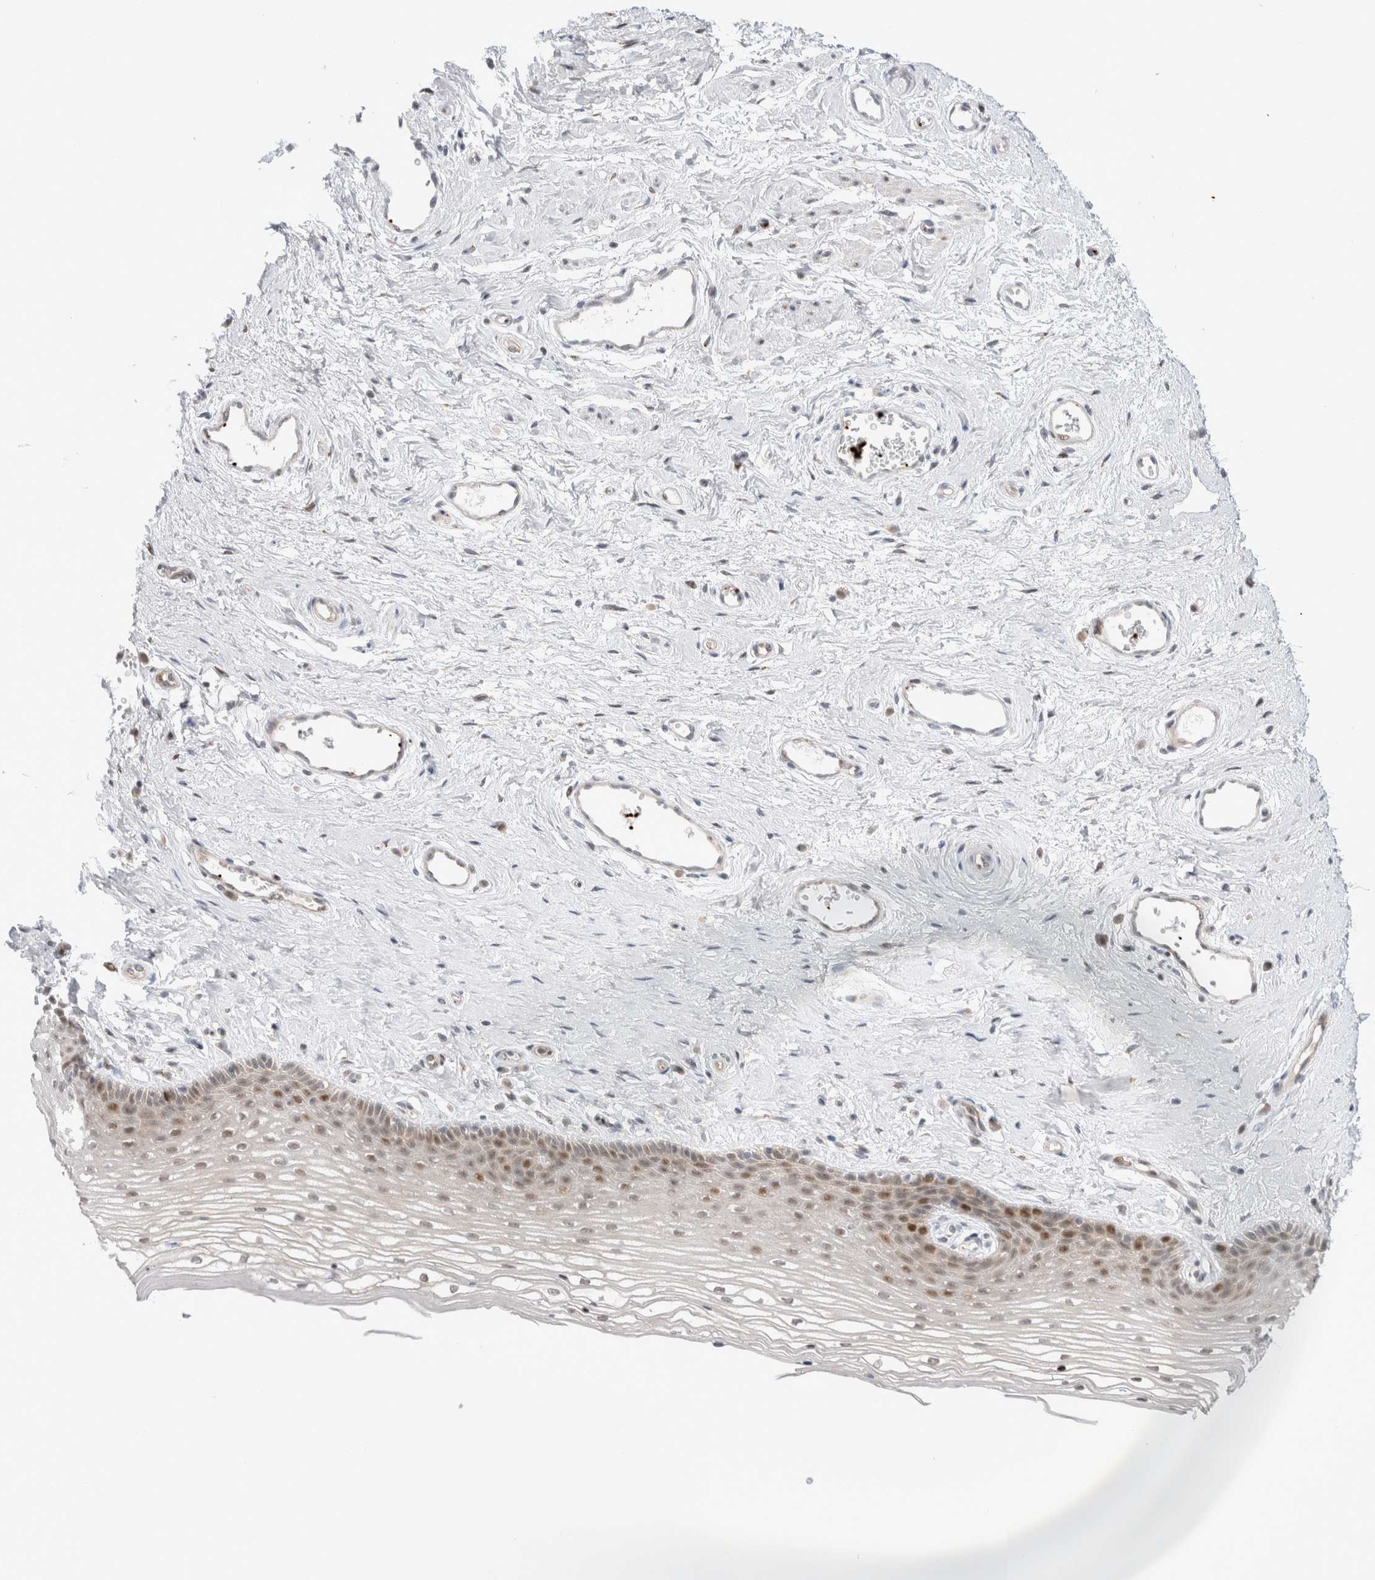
{"staining": {"intensity": "moderate", "quantity": "25%-75%", "location": "nuclear"}, "tissue": "vagina", "cell_type": "Squamous epithelial cells", "image_type": "normal", "snomed": [{"axis": "morphology", "description": "Normal tissue, NOS"}, {"axis": "topography", "description": "Vagina"}], "caption": "Vagina stained with DAB (3,3'-diaminobenzidine) immunohistochemistry shows medium levels of moderate nuclear staining in about 25%-75% of squamous epithelial cells.", "gene": "VPS28", "patient": {"sex": "female", "age": 46}}